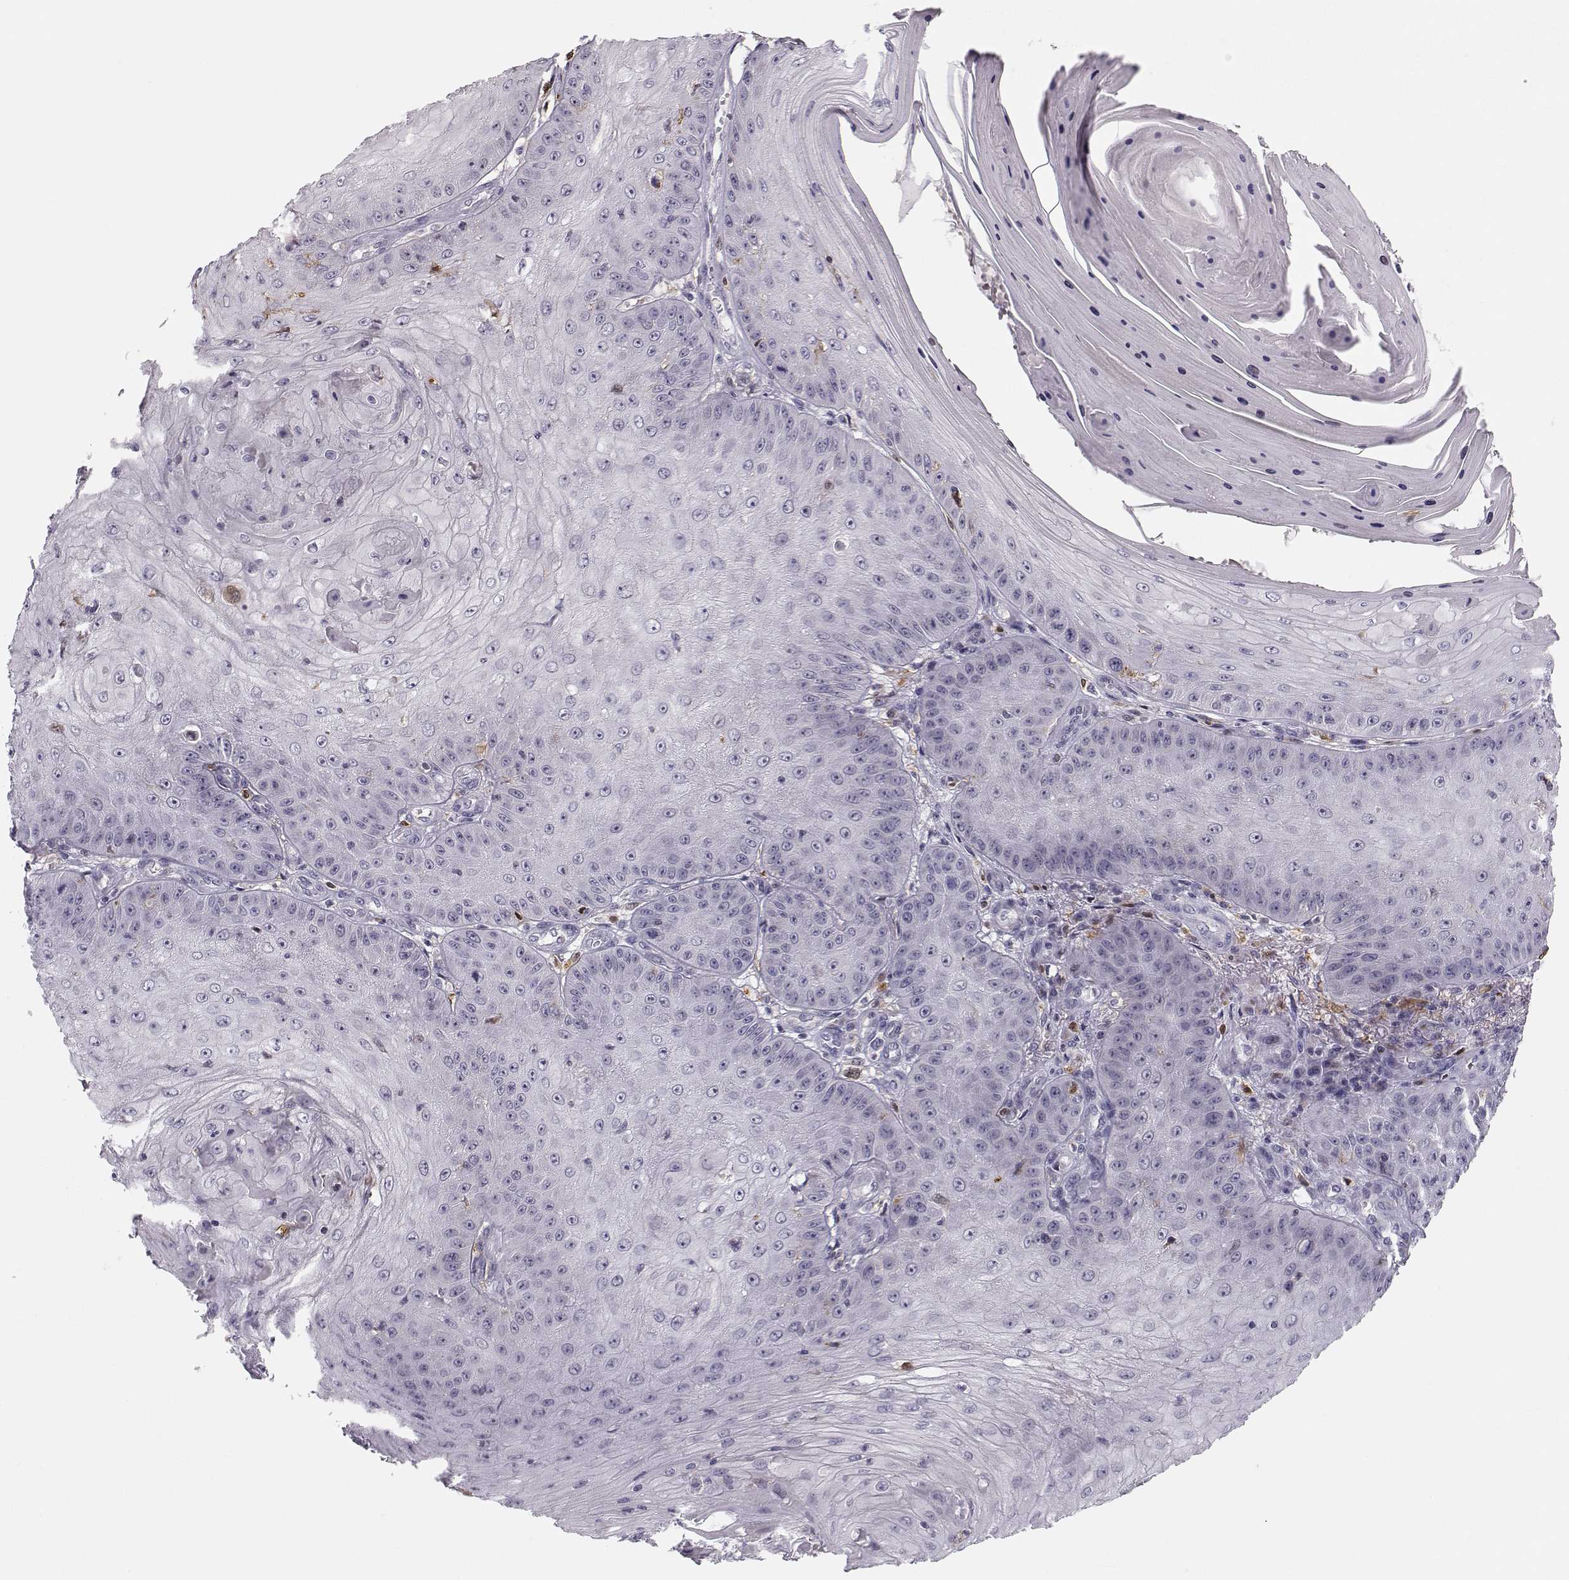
{"staining": {"intensity": "negative", "quantity": "none", "location": "none"}, "tissue": "skin cancer", "cell_type": "Tumor cells", "image_type": "cancer", "snomed": [{"axis": "morphology", "description": "Squamous cell carcinoma, NOS"}, {"axis": "topography", "description": "Skin"}], "caption": "High magnification brightfield microscopy of skin cancer (squamous cell carcinoma) stained with DAB (brown) and counterstained with hematoxylin (blue): tumor cells show no significant expression.", "gene": "HTR7", "patient": {"sex": "male", "age": 70}}